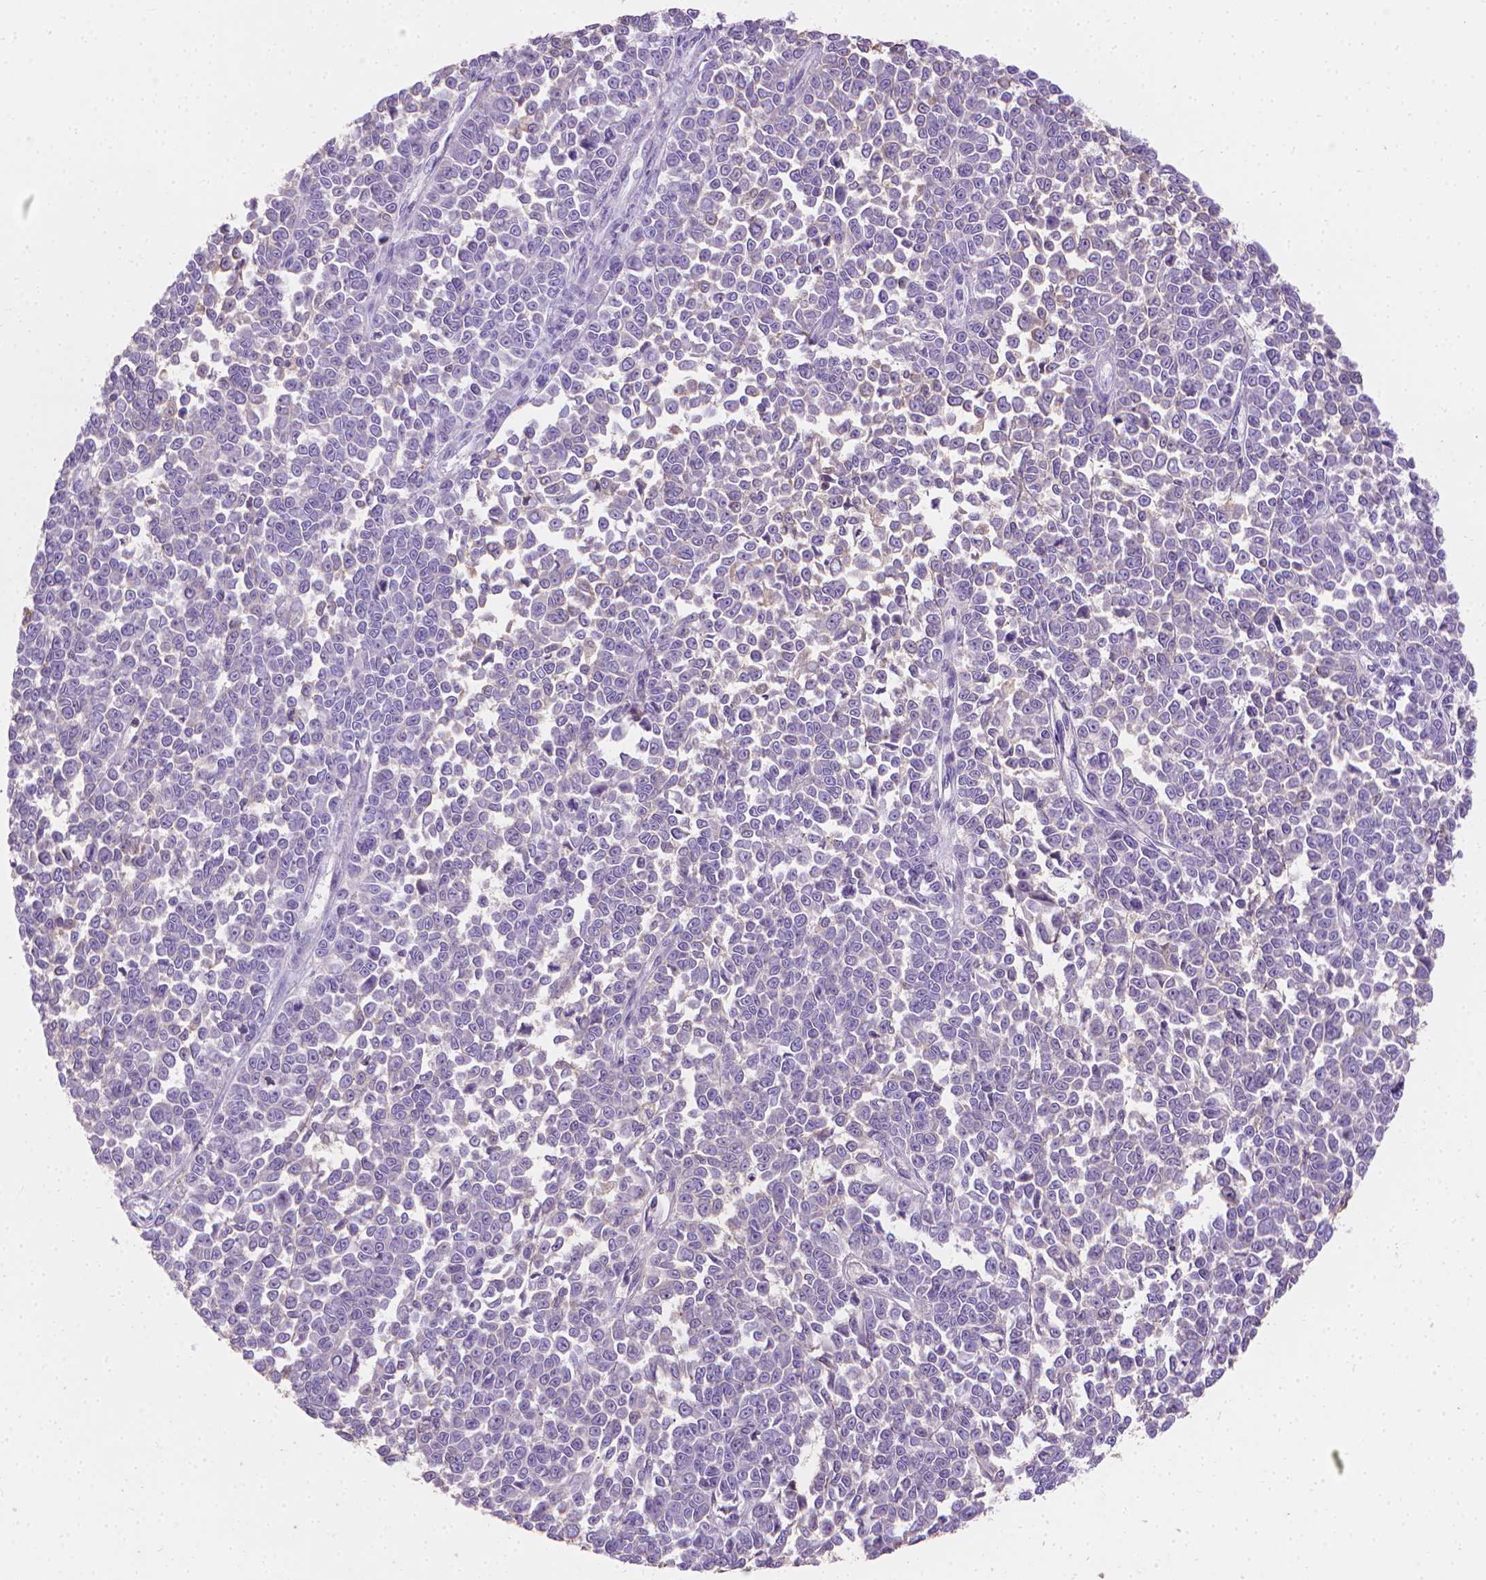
{"staining": {"intensity": "weak", "quantity": "<25%", "location": "cytoplasmic/membranous"}, "tissue": "melanoma", "cell_type": "Tumor cells", "image_type": "cancer", "snomed": [{"axis": "morphology", "description": "Malignant melanoma, NOS"}, {"axis": "topography", "description": "Skin"}], "caption": "An image of malignant melanoma stained for a protein shows no brown staining in tumor cells.", "gene": "CABCOCO1", "patient": {"sex": "female", "age": 95}}